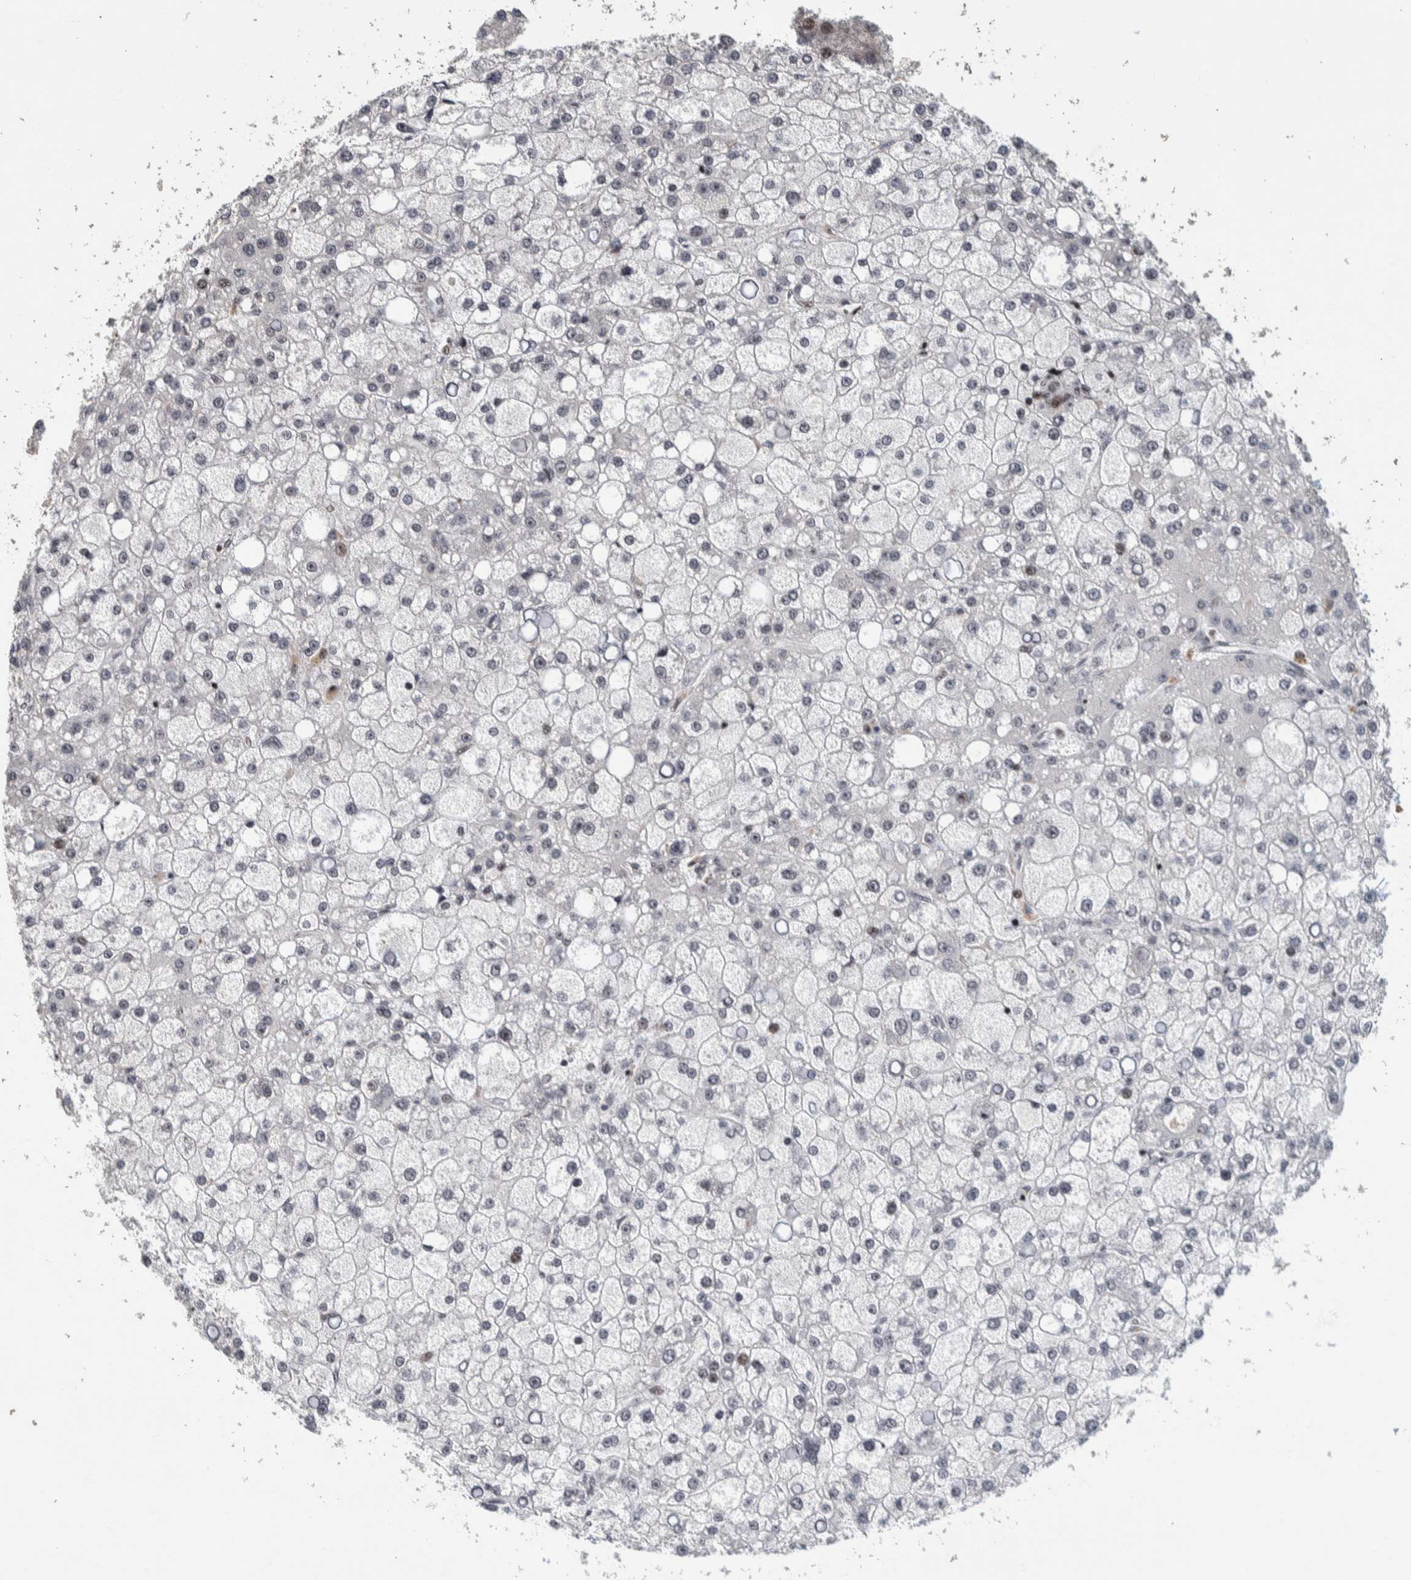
{"staining": {"intensity": "weak", "quantity": "<25%", "location": "nuclear"}, "tissue": "liver cancer", "cell_type": "Tumor cells", "image_type": "cancer", "snomed": [{"axis": "morphology", "description": "Carcinoma, Hepatocellular, NOS"}, {"axis": "topography", "description": "Liver"}], "caption": "Human liver hepatocellular carcinoma stained for a protein using IHC displays no positivity in tumor cells.", "gene": "CHD4", "patient": {"sex": "male", "age": 67}}